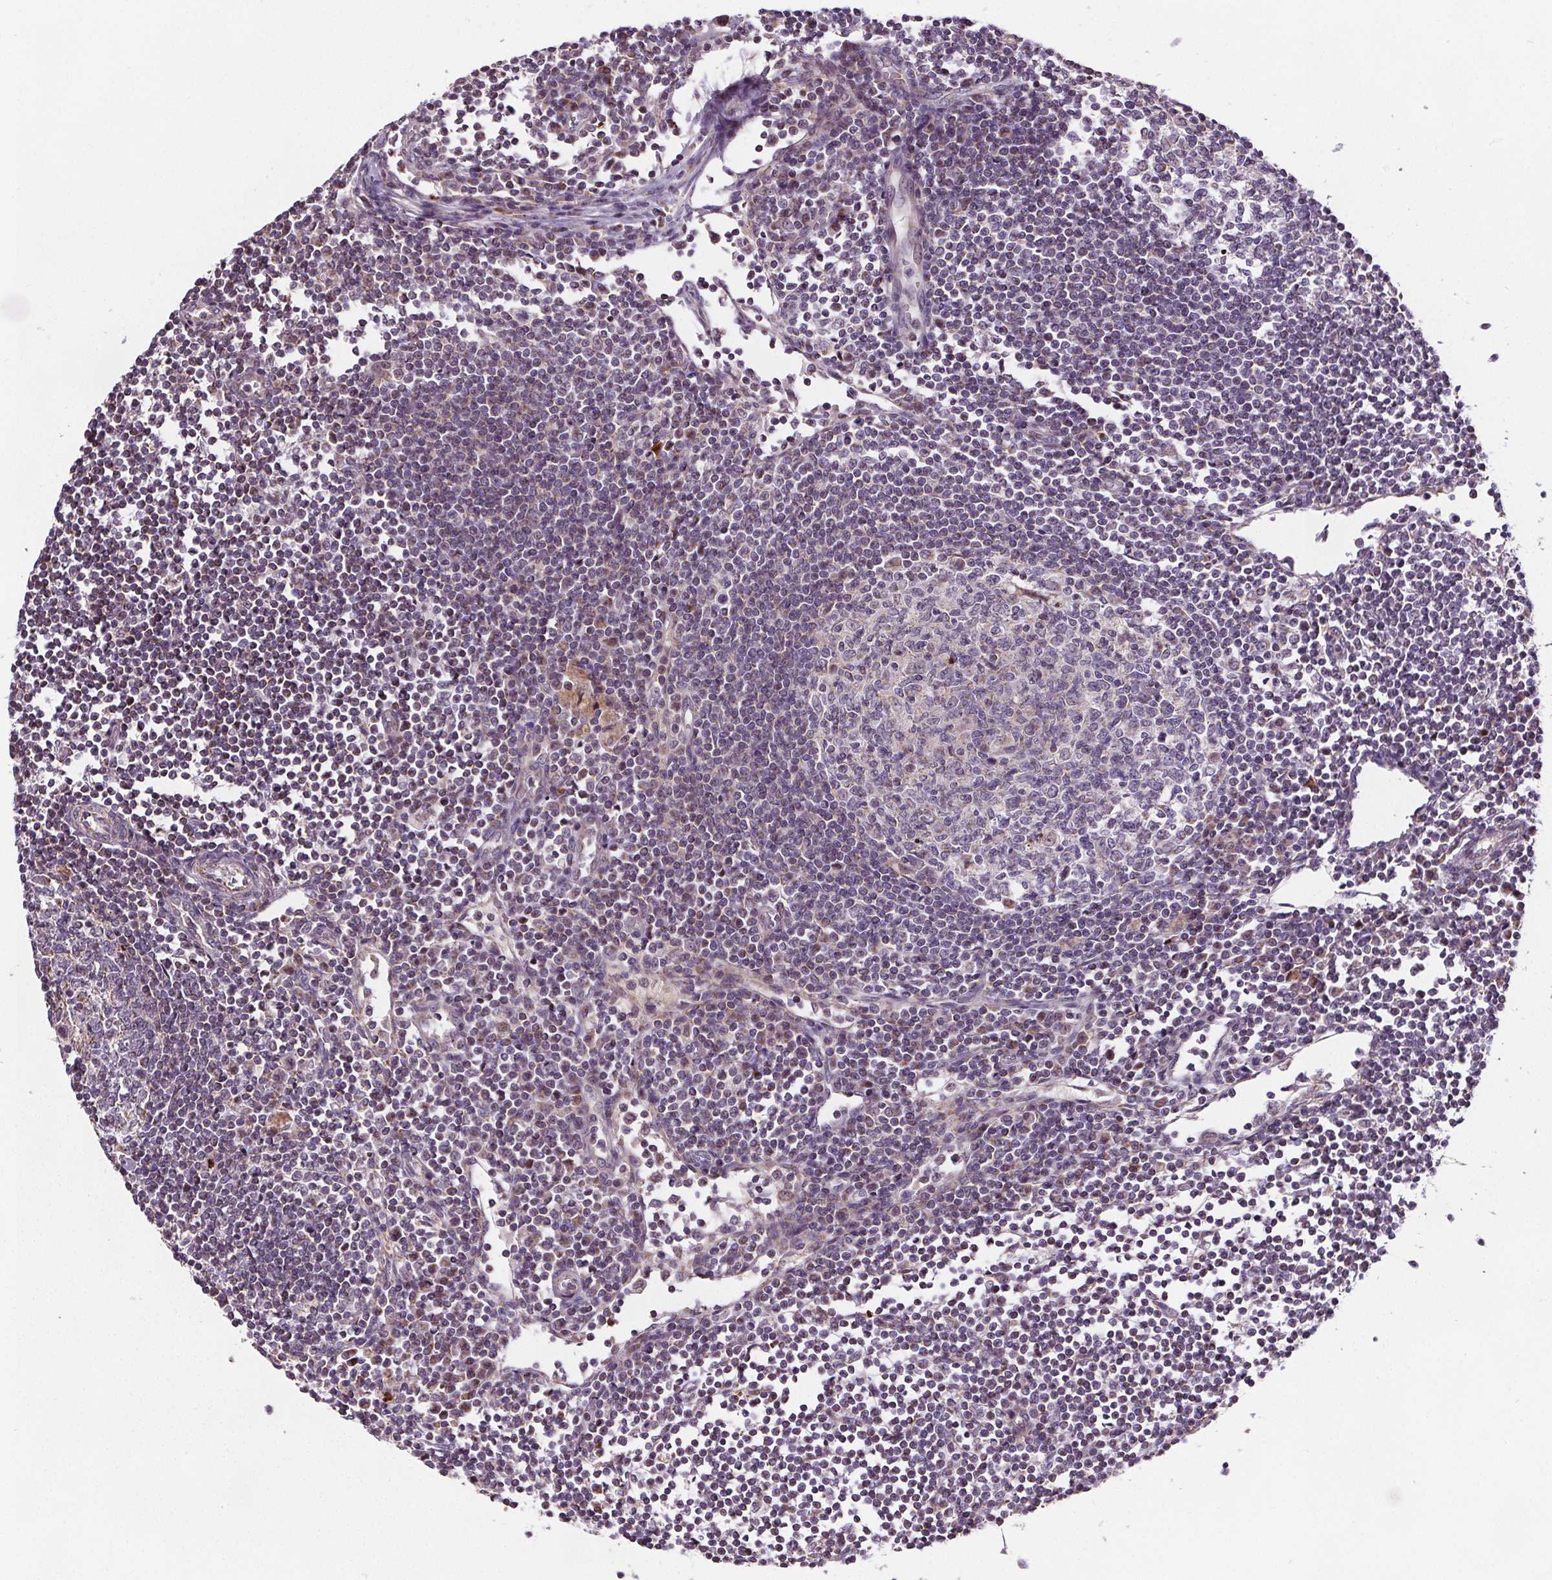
{"staining": {"intensity": "weak", "quantity": "<25%", "location": "cytoplasmic/membranous"}, "tissue": "lymph node", "cell_type": "Germinal center cells", "image_type": "normal", "snomed": [{"axis": "morphology", "description": "Normal tissue, NOS"}, {"axis": "topography", "description": "Lymph node"}], "caption": "IHC micrograph of benign lymph node: human lymph node stained with DAB (3,3'-diaminobenzidine) demonstrates no significant protein expression in germinal center cells. (Brightfield microscopy of DAB (3,3'-diaminobenzidine) immunohistochemistry at high magnification).", "gene": "SUCLA2", "patient": {"sex": "male", "age": 67}}